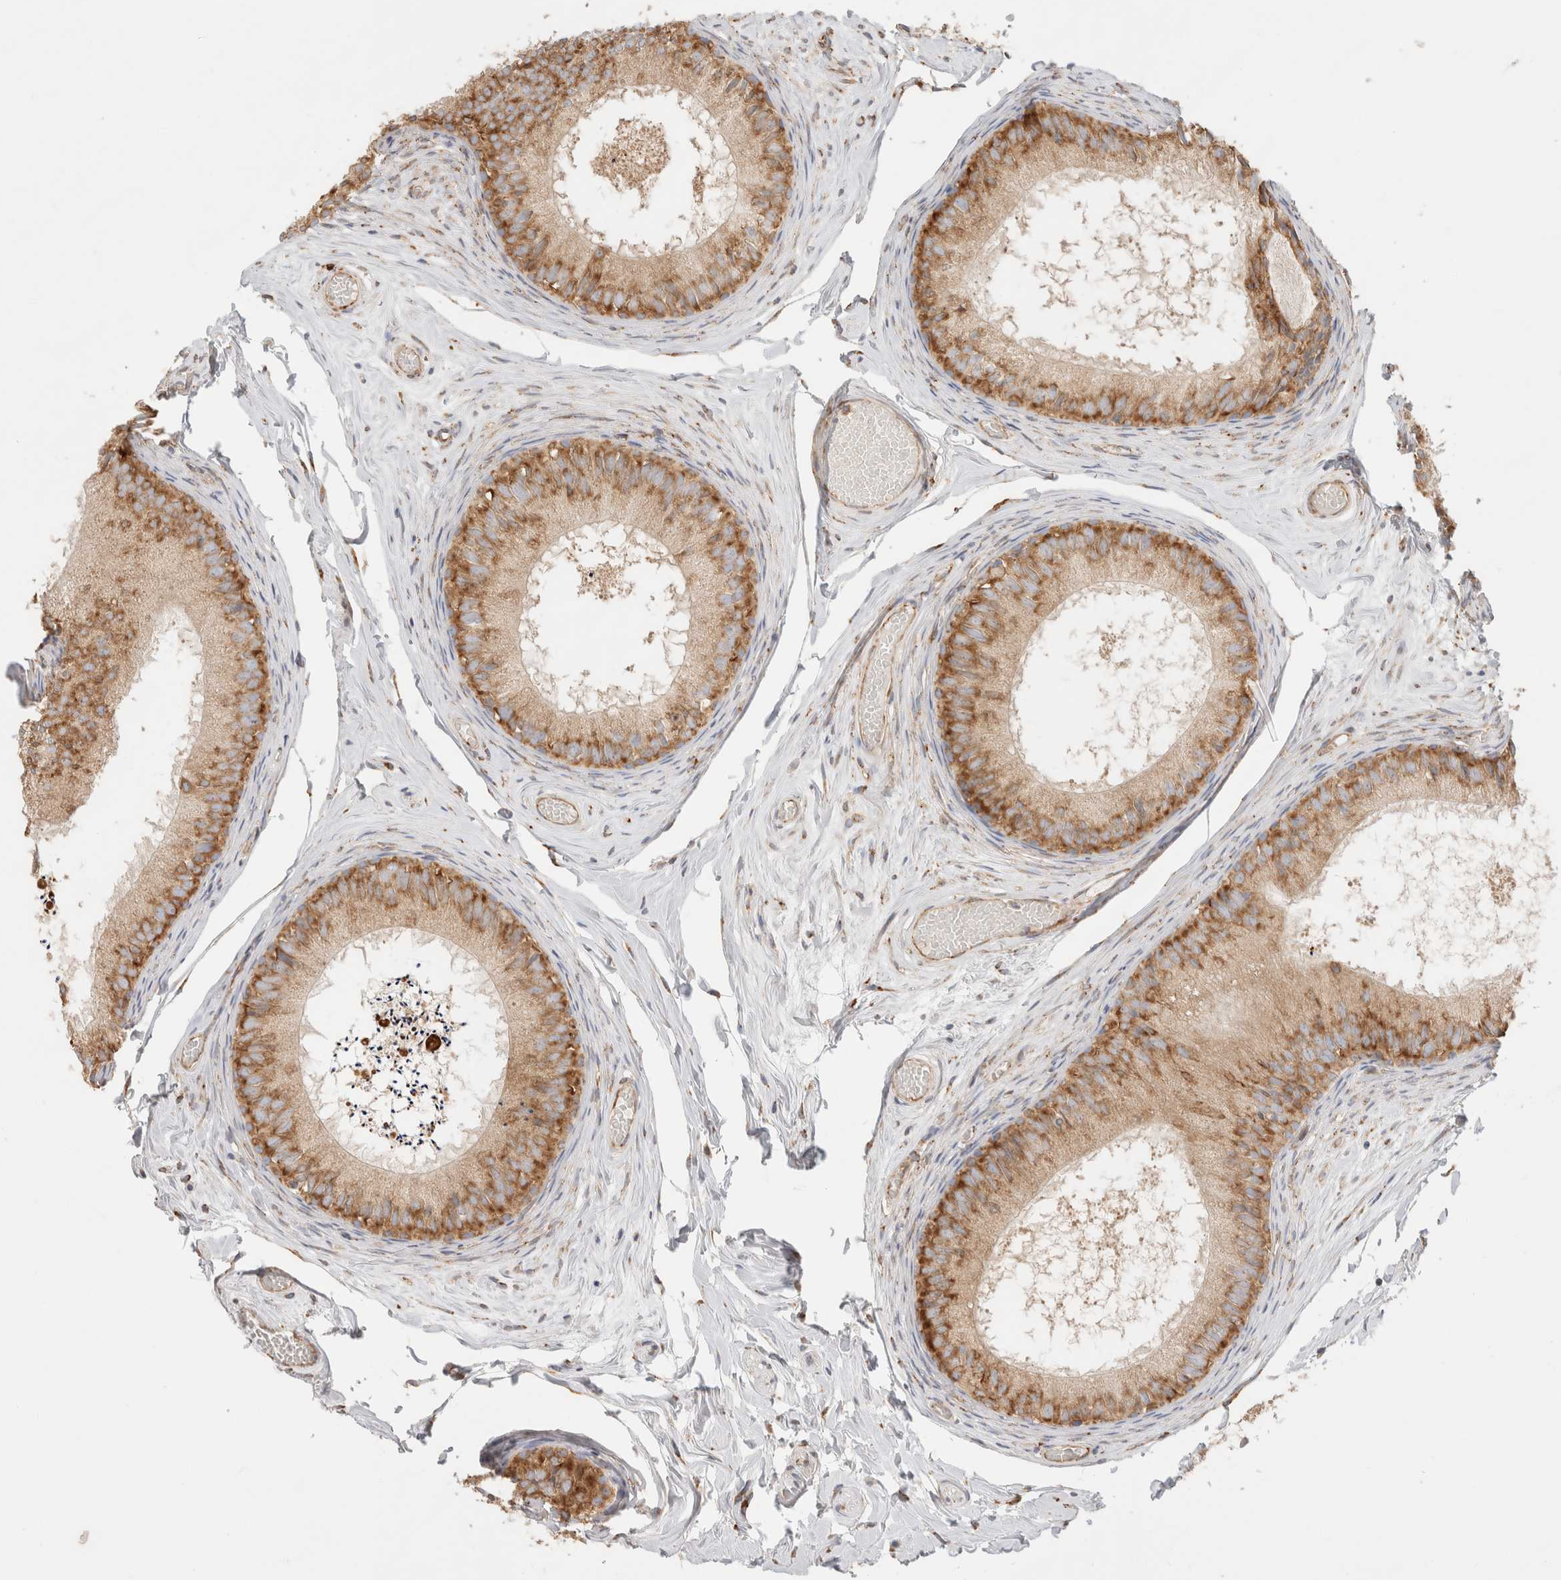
{"staining": {"intensity": "strong", "quantity": ">75%", "location": "cytoplasmic/membranous"}, "tissue": "epididymis", "cell_type": "Glandular cells", "image_type": "normal", "snomed": [{"axis": "morphology", "description": "Normal tissue, NOS"}, {"axis": "topography", "description": "Epididymis"}], "caption": "This is a micrograph of IHC staining of benign epididymis, which shows strong staining in the cytoplasmic/membranous of glandular cells.", "gene": "ZC2HC1A", "patient": {"sex": "male", "age": 46}}